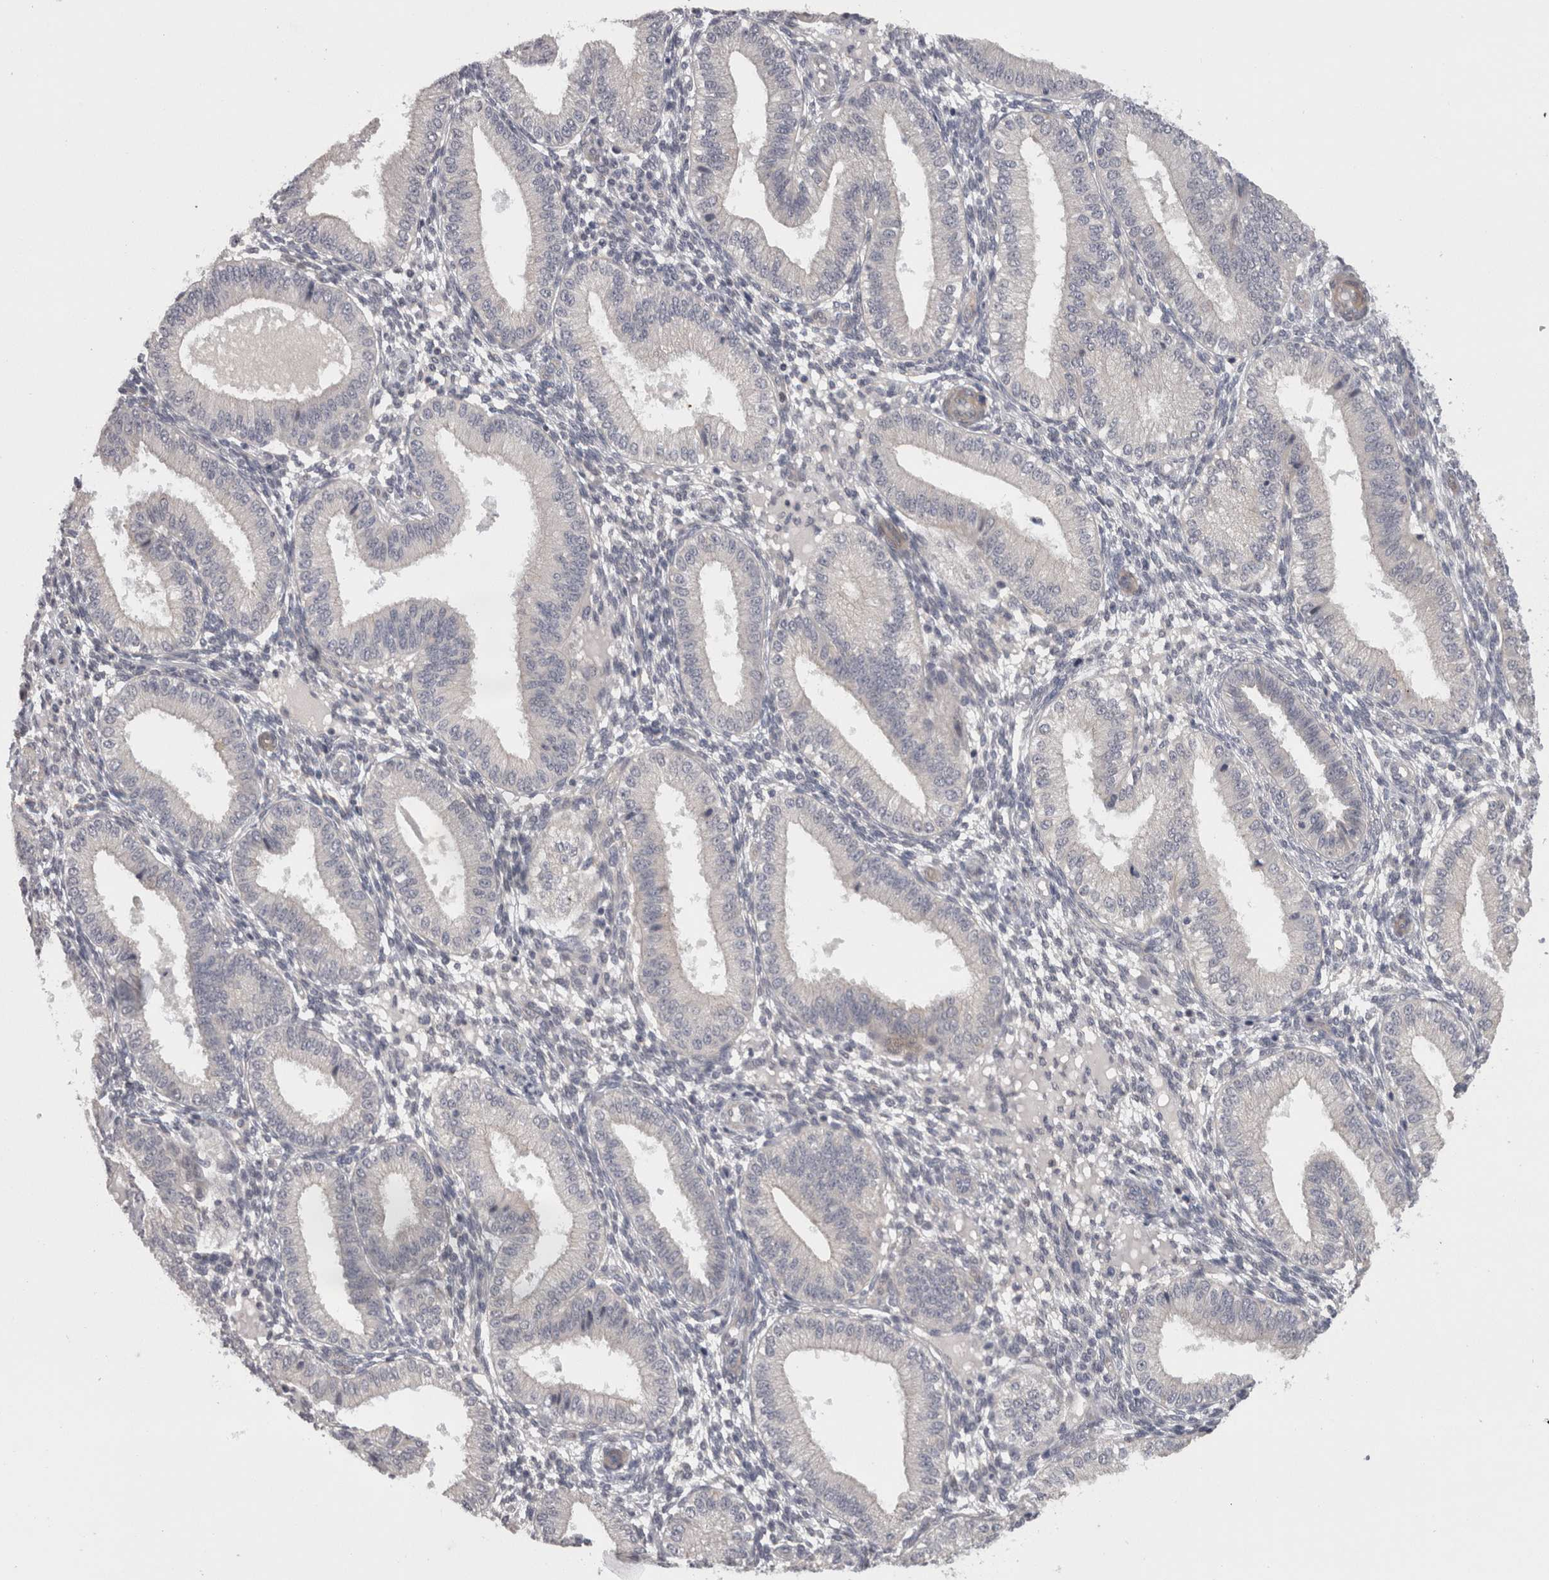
{"staining": {"intensity": "weak", "quantity": "<25%", "location": "cytoplasmic/membranous"}, "tissue": "endometrium", "cell_type": "Cells in endometrial stroma", "image_type": "normal", "snomed": [{"axis": "morphology", "description": "Normal tissue, NOS"}, {"axis": "topography", "description": "Endometrium"}], "caption": "High power microscopy image of an immunohistochemistry photomicrograph of unremarkable endometrium, revealing no significant positivity in cells in endometrial stroma.", "gene": "RMDN1", "patient": {"sex": "female", "age": 39}}